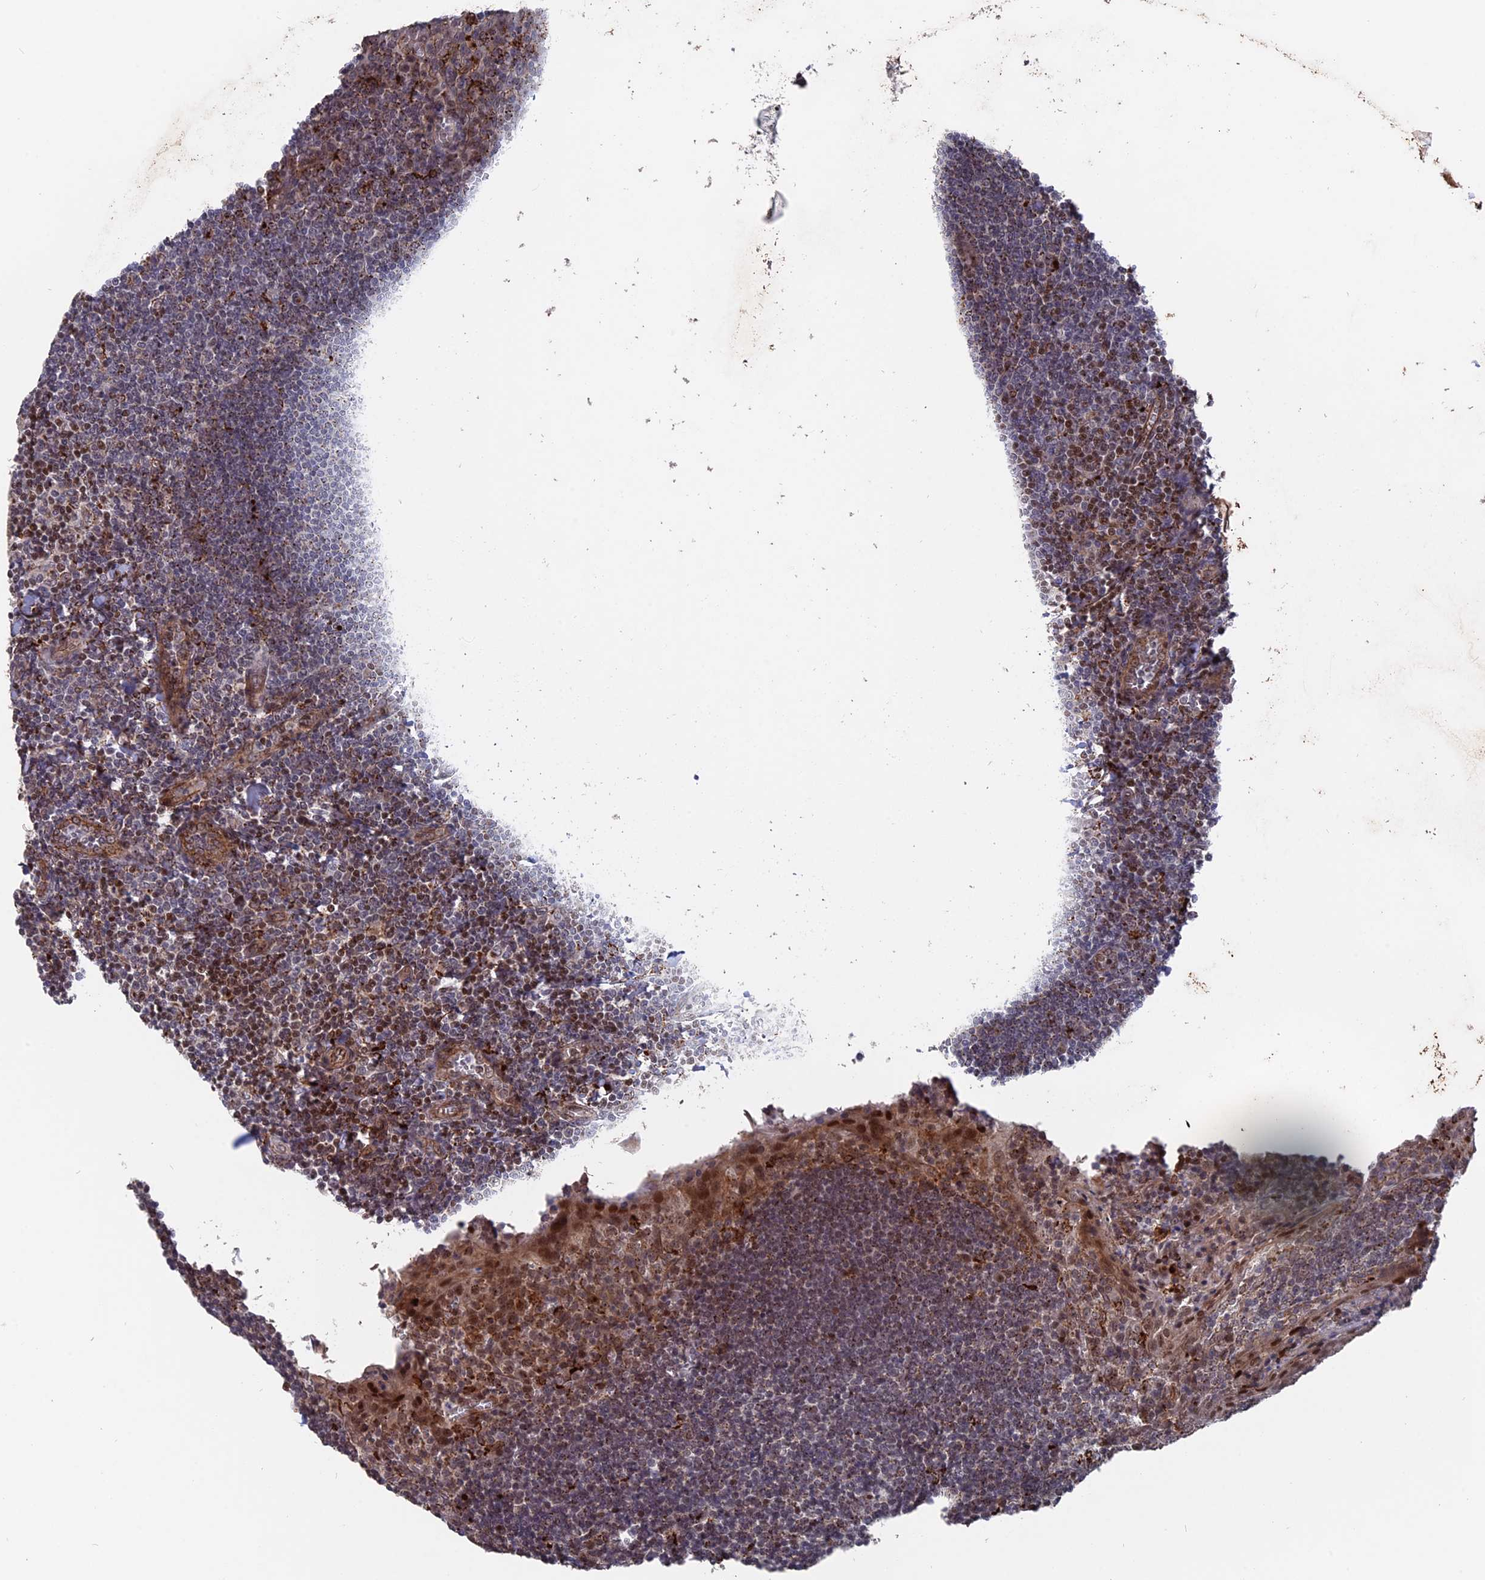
{"staining": {"intensity": "moderate", "quantity": "<25%", "location": "cytoplasmic/membranous"}, "tissue": "tonsil", "cell_type": "Germinal center cells", "image_type": "normal", "snomed": [{"axis": "morphology", "description": "Normal tissue, NOS"}, {"axis": "topography", "description": "Tonsil"}], "caption": "Immunohistochemistry histopathology image of normal tonsil: human tonsil stained using immunohistochemistry exhibits low levels of moderate protein expression localized specifically in the cytoplasmic/membranous of germinal center cells, appearing as a cytoplasmic/membranous brown color.", "gene": "NOSIP", "patient": {"sex": "male", "age": 27}}